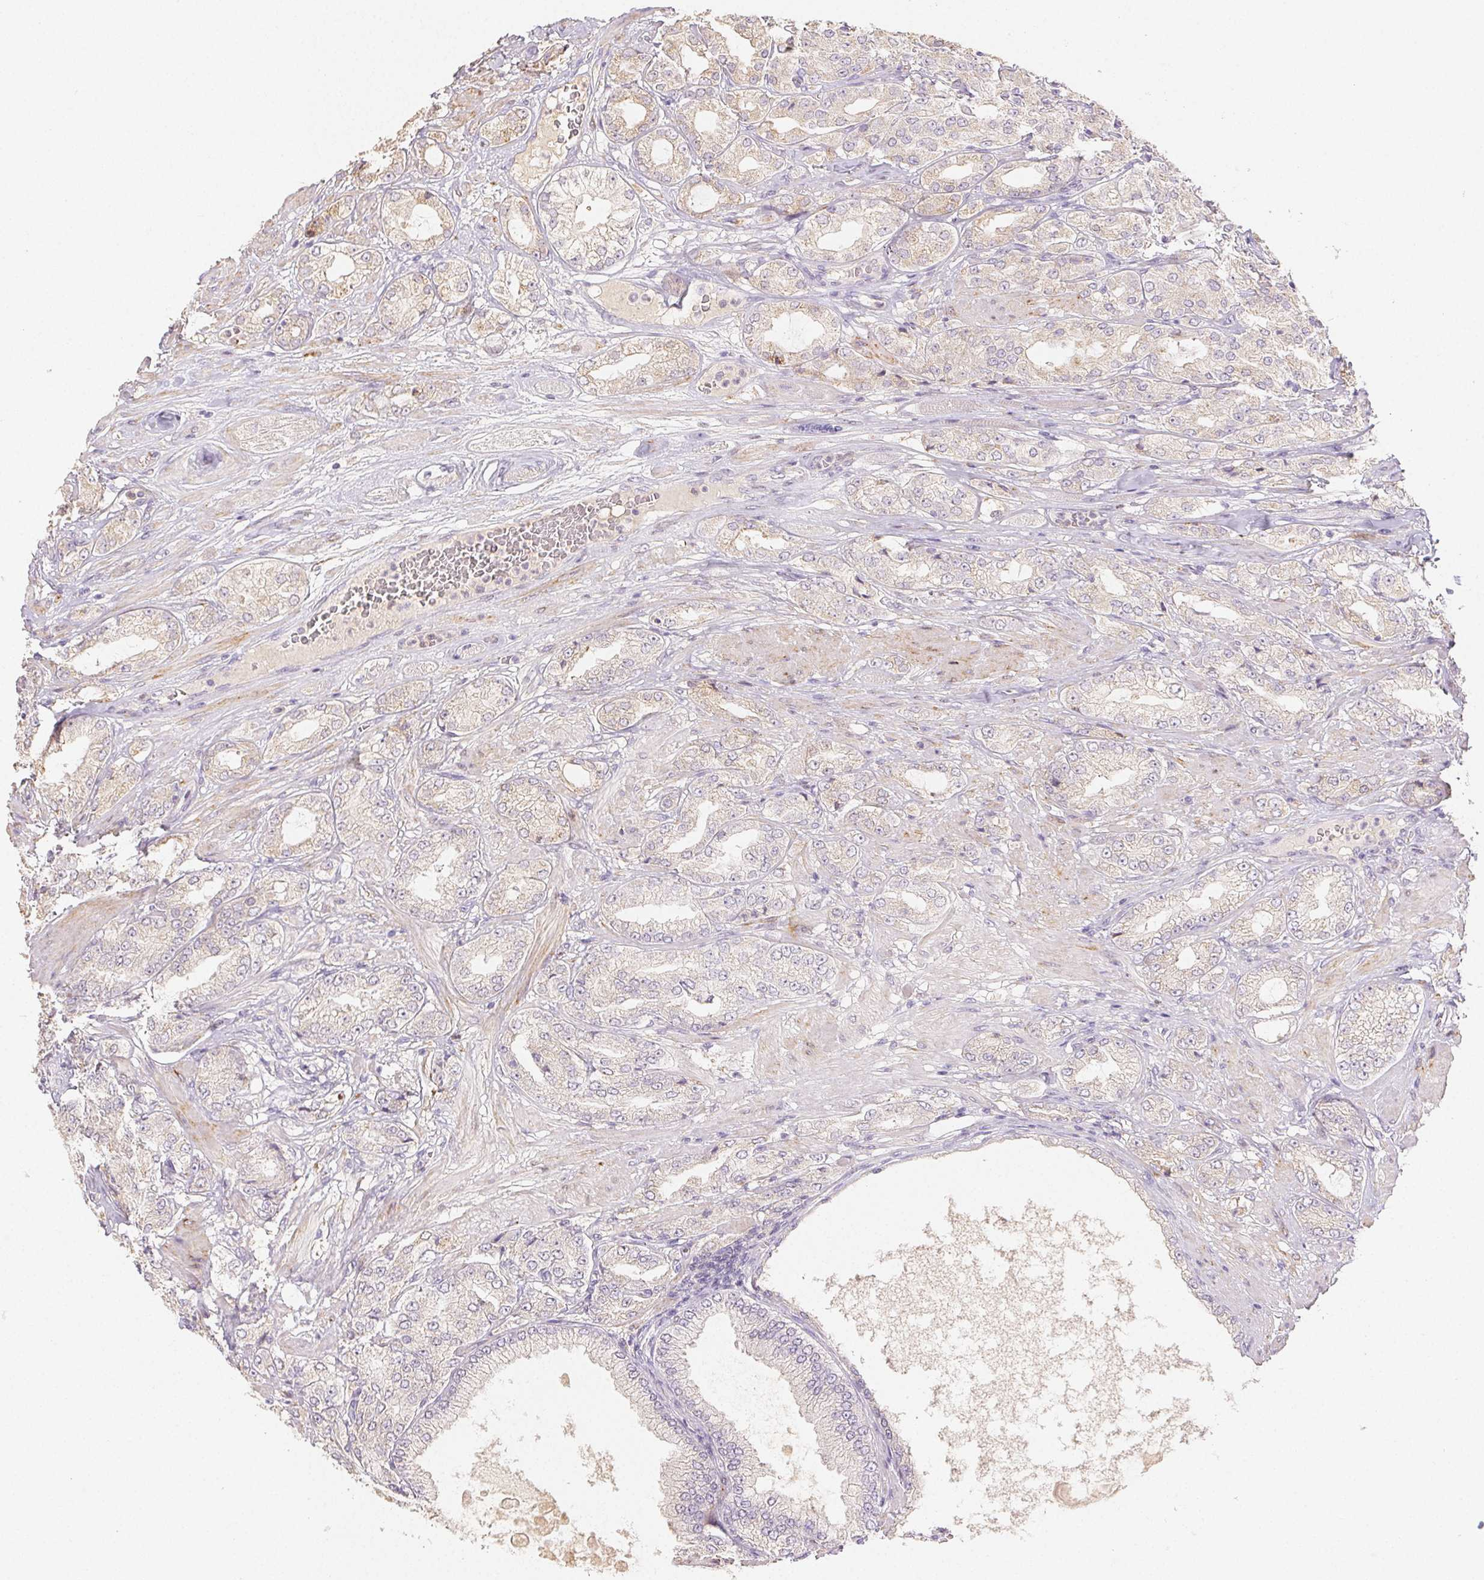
{"staining": {"intensity": "weak", "quantity": "<25%", "location": "cytoplasmic/membranous"}, "tissue": "prostate cancer", "cell_type": "Tumor cells", "image_type": "cancer", "snomed": [{"axis": "morphology", "description": "Adenocarcinoma, High grade"}, {"axis": "topography", "description": "Prostate"}], "caption": "This is an immunohistochemistry (IHC) photomicrograph of human high-grade adenocarcinoma (prostate). There is no positivity in tumor cells.", "gene": "ACVR1B", "patient": {"sex": "male", "age": 68}}